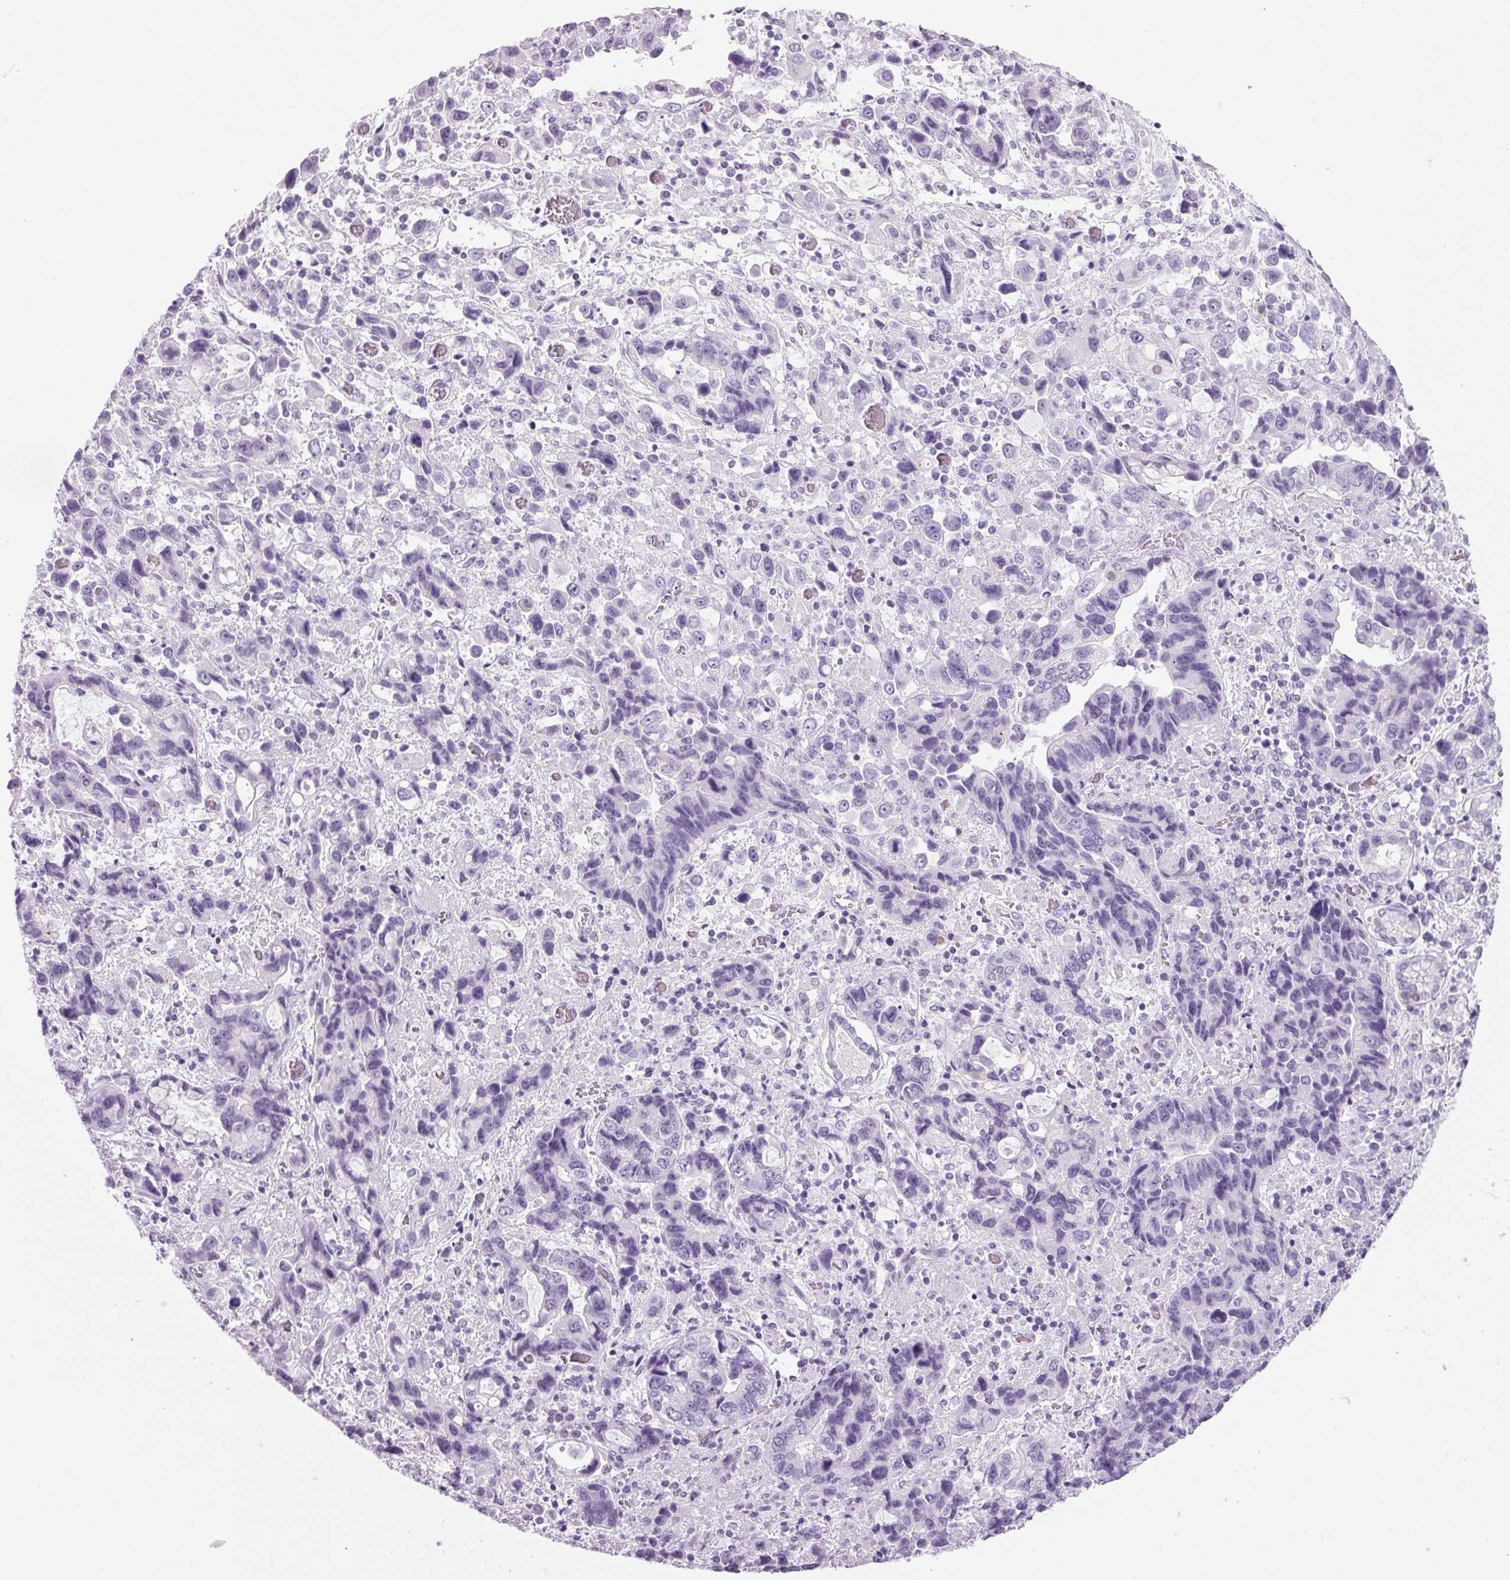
{"staining": {"intensity": "negative", "quantity": "none", "location": "none"}, "tissue": "stomach cancer", "cell_type": "Tumor cells", "image_type": "cancer", "snomed": [{"axis": "morphology", "description": "Adenocarcinoma, NOS"}, {"axis": "topography", "description": "Stomach, upper"}], "caption": "Immunohistochemistry image of human stomach cancer (adenocarcinoma) stained for a protein (brown), which demonstrates no expression in tumor cells. Brightfield microscopy of immunohistochemistry (IHC) stained with DAB (3,3'-diaminobenzidine) (brown) and hematoxylin (blue), captured at high magnification.", "gene": "PPP1R1A", "patient": {"sex": "female", "age": 81}}